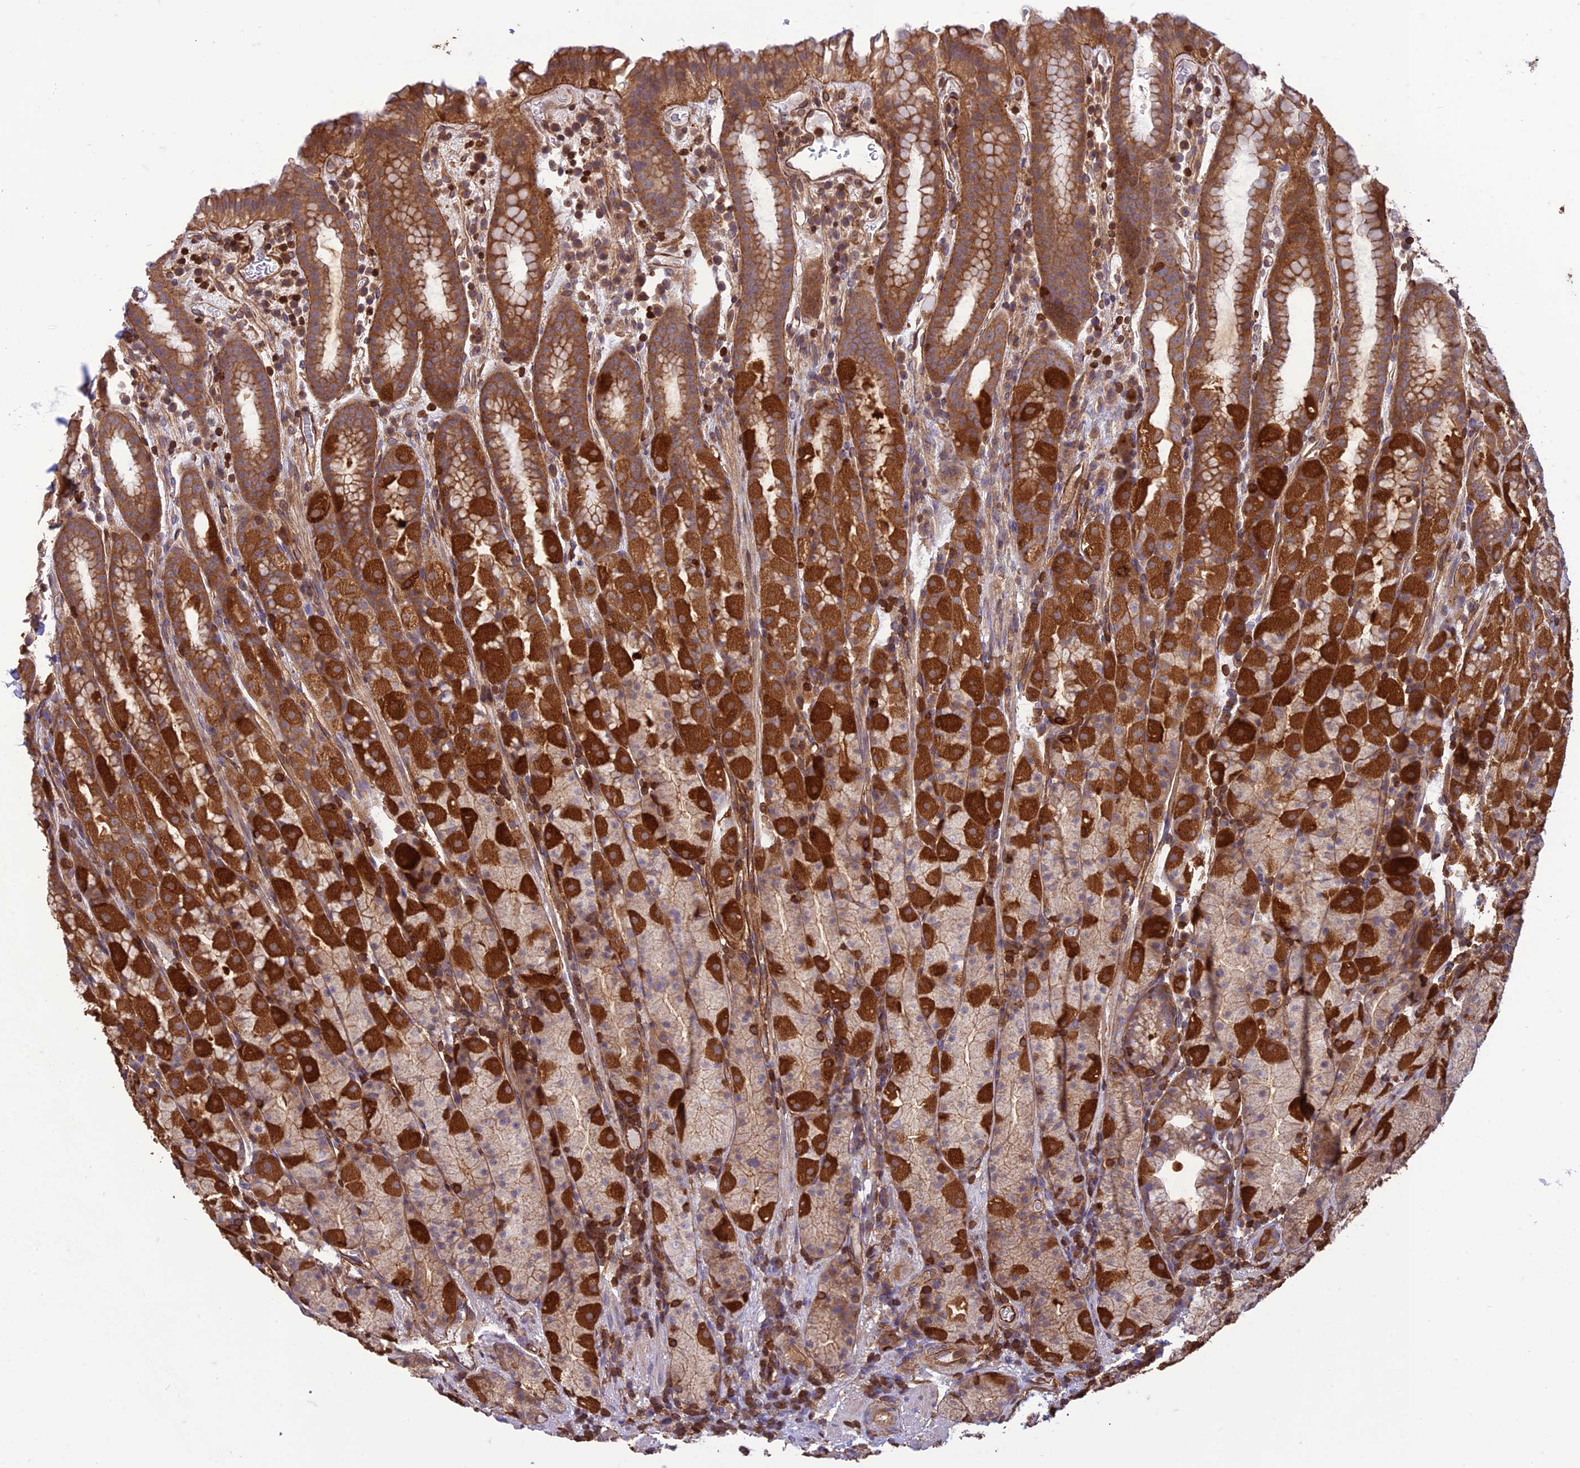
{"staining": {"intensity": "strong", "quantity": ">75%", "location": "cytoplasmic/membranous"}, "tissue": "stomach", "cell_type": "Glandular cells", "image_type": "normal", "snomed": [{"axis": "morphology", "description": "Normal tissue, NOS"}, {"axis": "topography", "description": "Stomach, upper"}, {"axis": "topography", "description": "Stomach, lower"}, {"axis": "topography", "description": "Small intestine"}], "caption": "The immunohistochemical stain shows strong cytoplasmic/membranous staining in glandular cells of unremarkable stomach.", "gene": "HPSE2", "patient": {"sex": "male", "age": 68}}